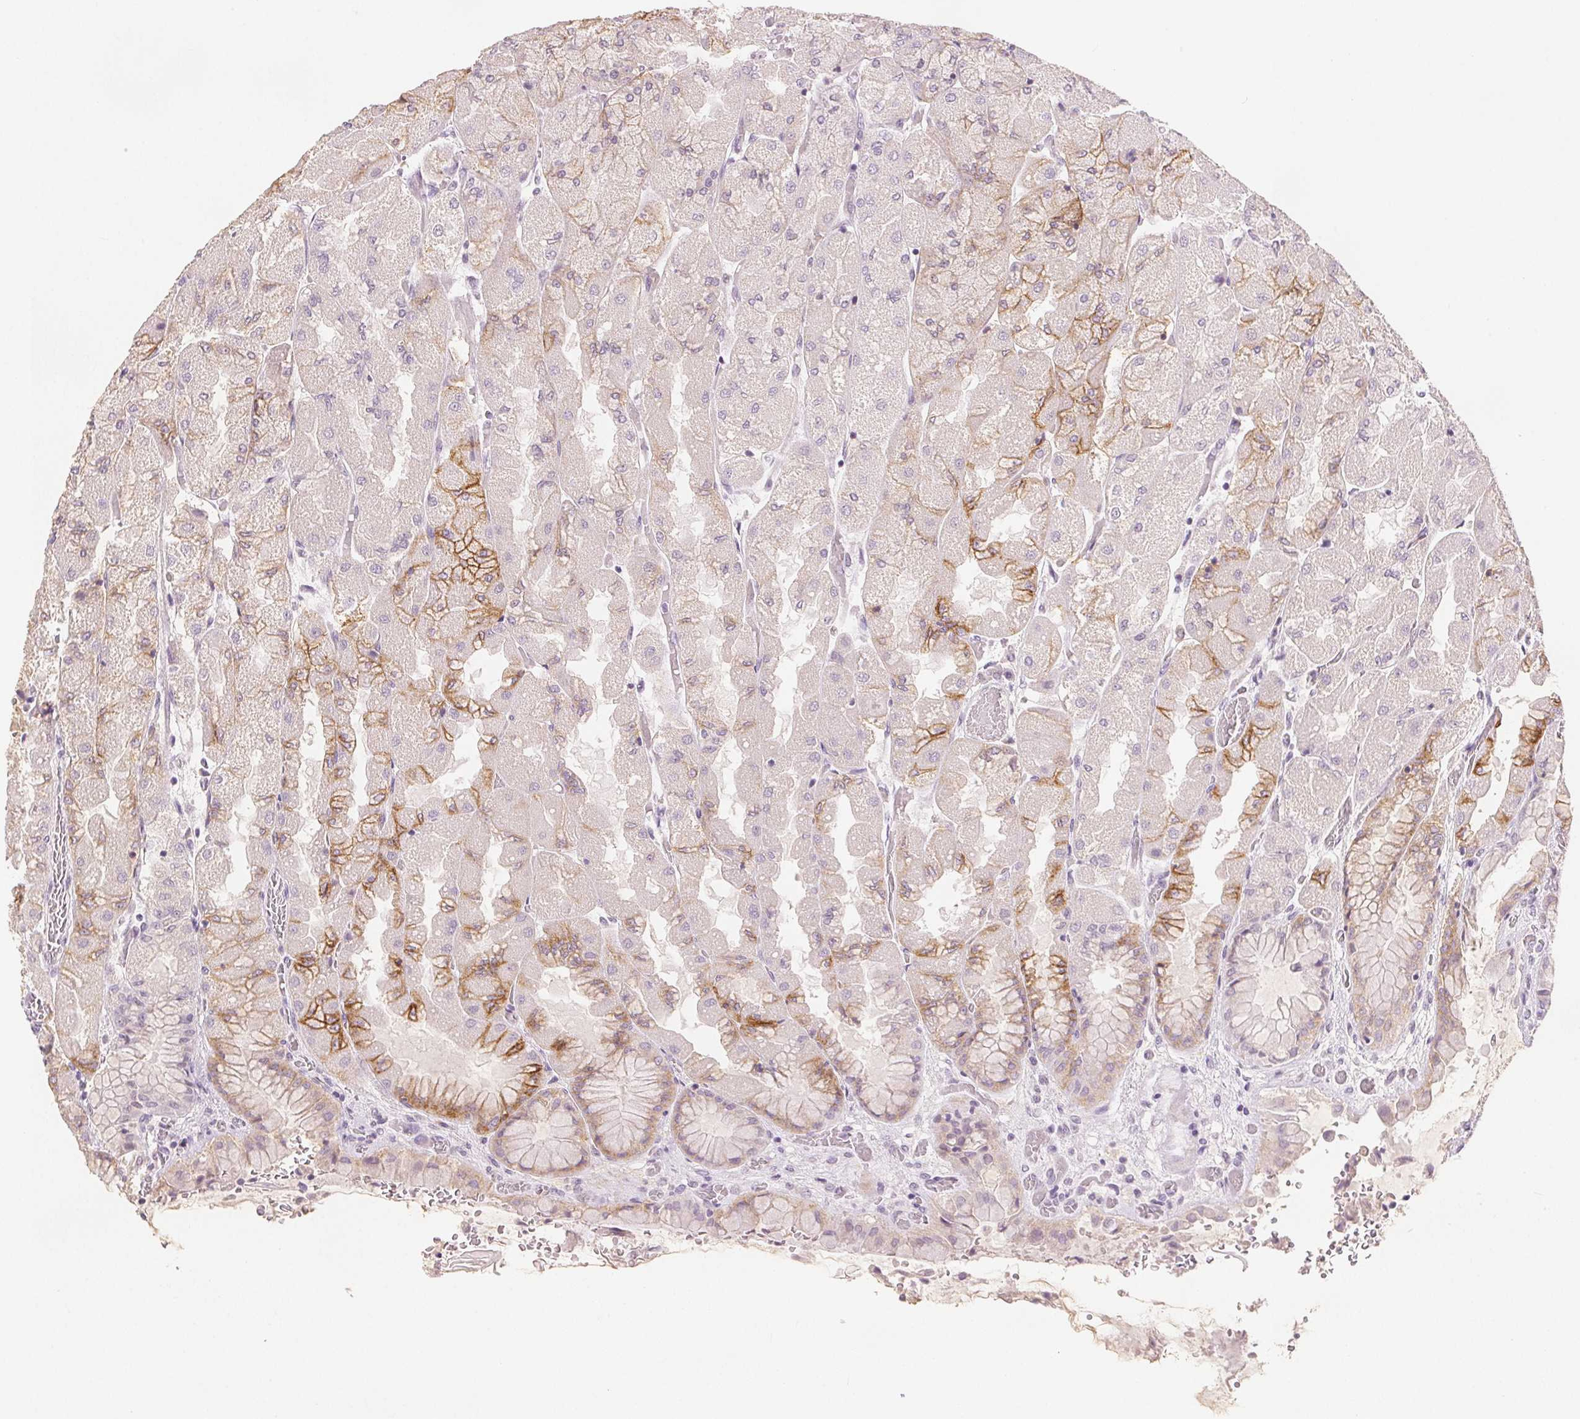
{"staining": {"intensity": "moderate", "quantity": "<25%", "location": "cytoplasmic/membranous"}, "tissue": "stomach", "cell_type": "Glandular cells", "image_type": "normal", "snomed": [{"axis": "morphology", "description": "Normal tissue, NOS"}, {"axis": "topography", "description": "Stomach"}], "caption": "DAB (3,3'-diaminobenzidine) immunohistochemical staining of benign human stomach shows moderate cytoplasmic/membranous protein expression in about <25% of glandular cells.", "gene": "CA12", "patient": {"sex": "female", "age": 61}}